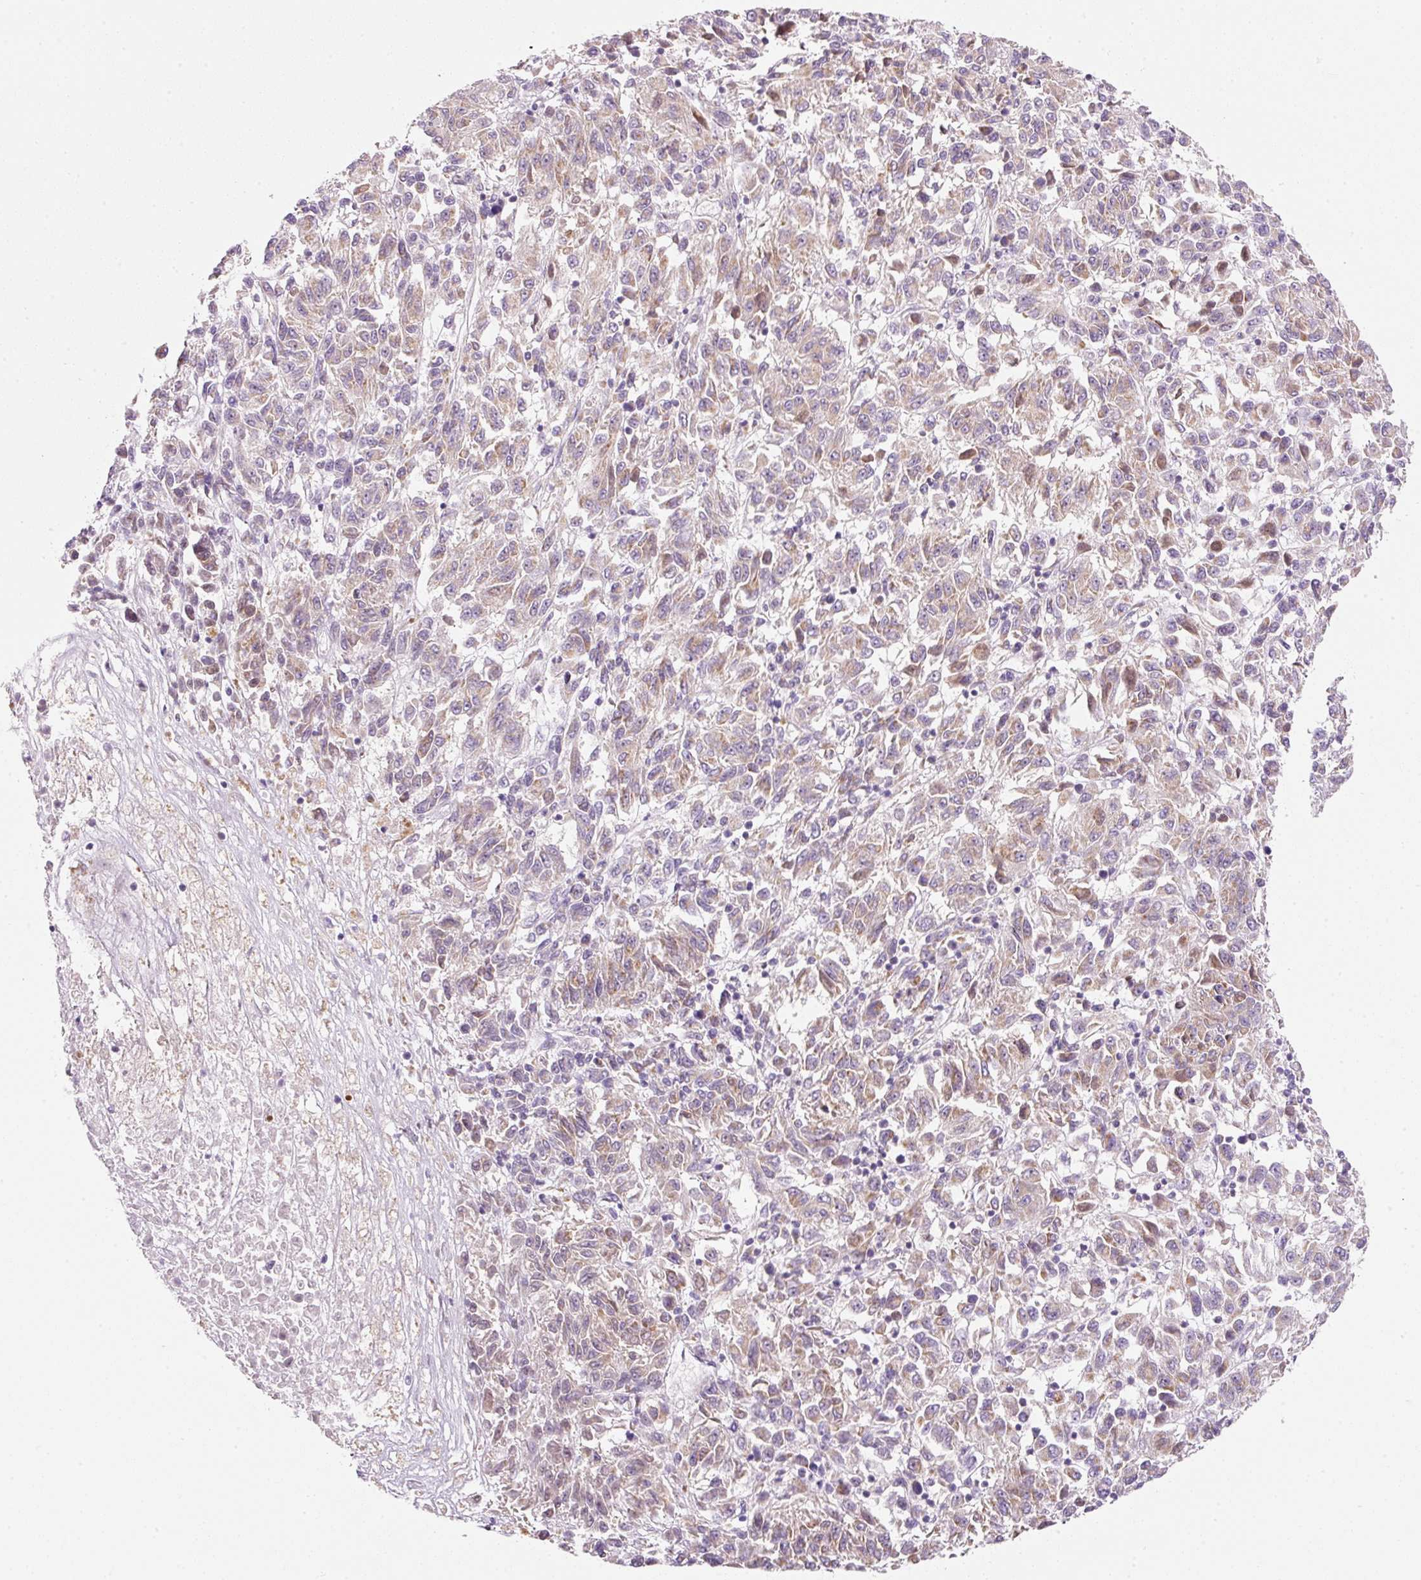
{"staining": {"intensity": "moderate", "quantity": ">75%", "location": "cytoplasmic/membranous"}, "tissue": "melanoma", "cell_type": "Tumor cells", "image_type": "cancer", "snomed": [{"axis": "morphology", "description": "Malignant melanoma, Metastatic site"}, {"axis": "topography", "description": "Lung"}], "caption": "Melanoma was stained to show a protein in brown. There is medium levels of moderate cytoplasmic/membranous staining in about >75% of tumor cells.", "gene": "FAM78B", "patient": {"sex": "male", "age": 64}}